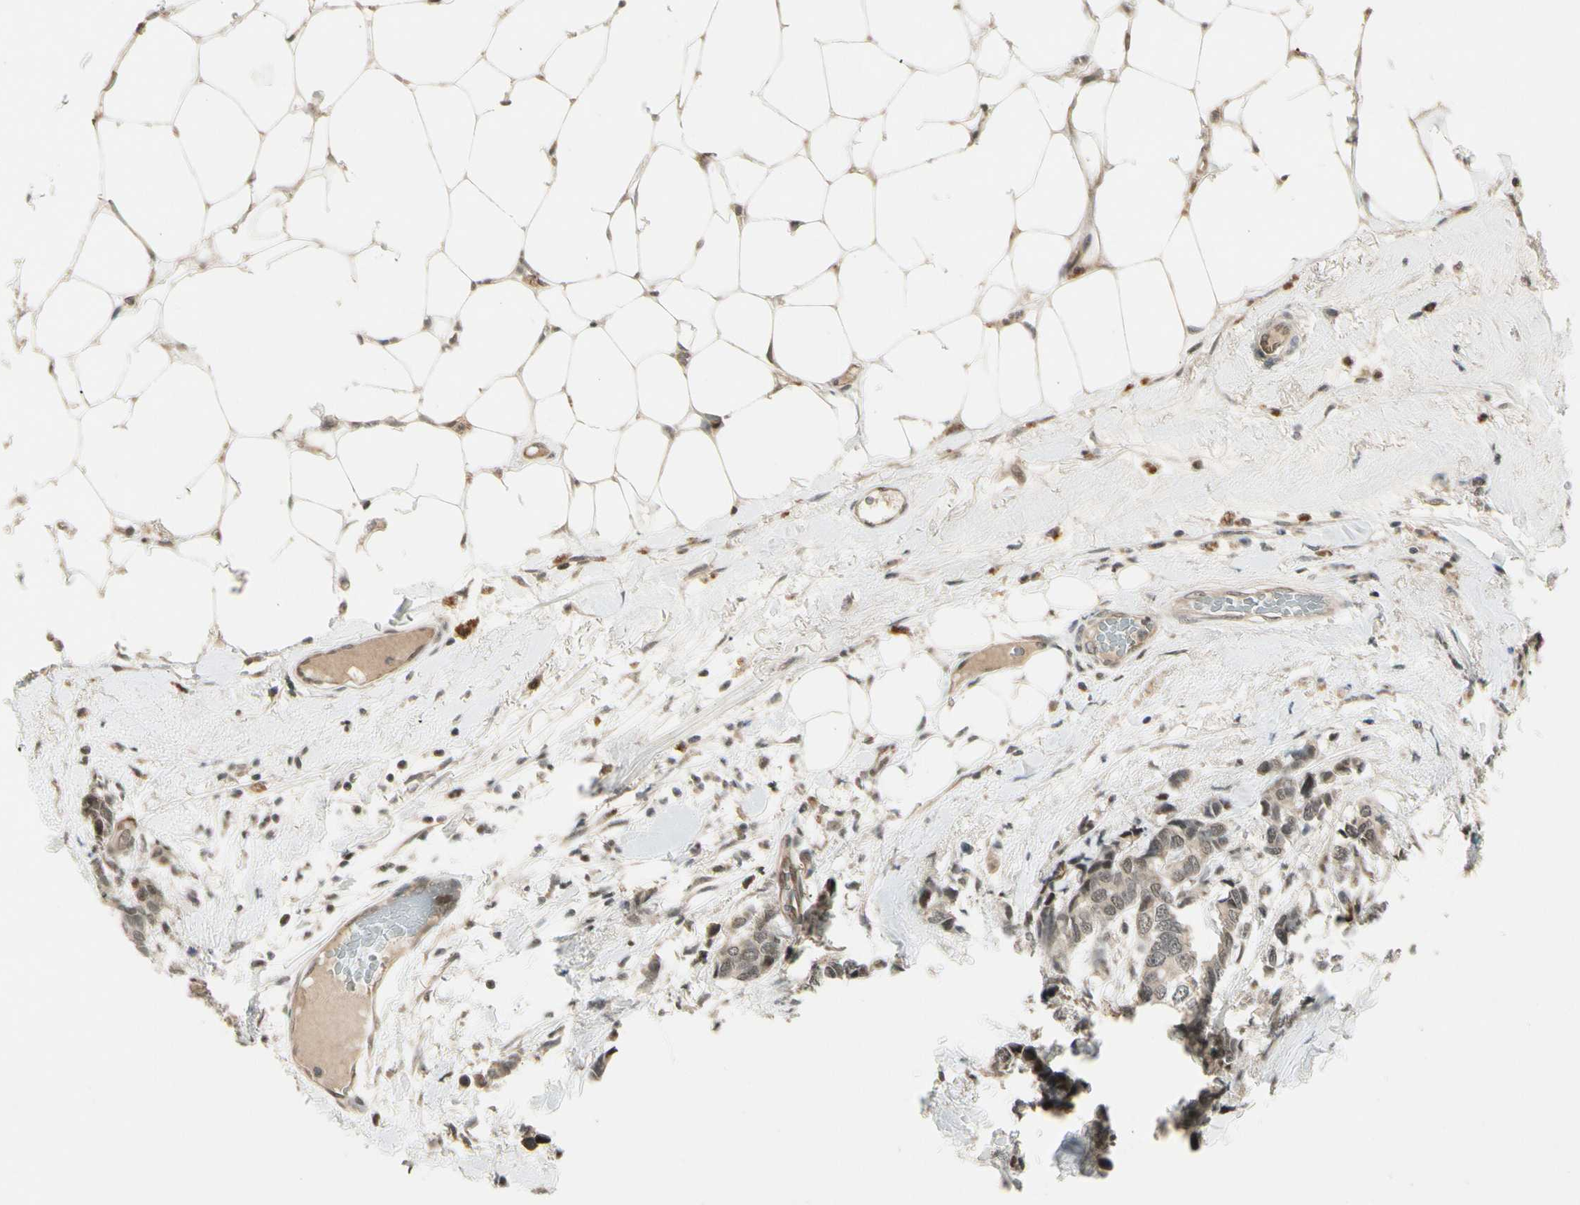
{"staining": {"intensity": "negative", "quantity": "none", "location": "none"}, "tissue": "breast cancer", "cell_type": "Tumor cells", "image_type": "cancer", "snomed": [{"axis": "morphology", "description": "Duct carcinoma"}, {"axis": "topography", "description": "Breast"}], "caption": "This micrograph is of invasive ductal carcinoma (breast) stained with immunohistochemistry to label a protein in brown with the nuclei are counter-stained blue. There is no expression in tumor cells. (DAB immunohistochemistry with hematoxylin counter stain).", "gene": "CDK11A", "patient": {"sex": "female", "age": 87}}